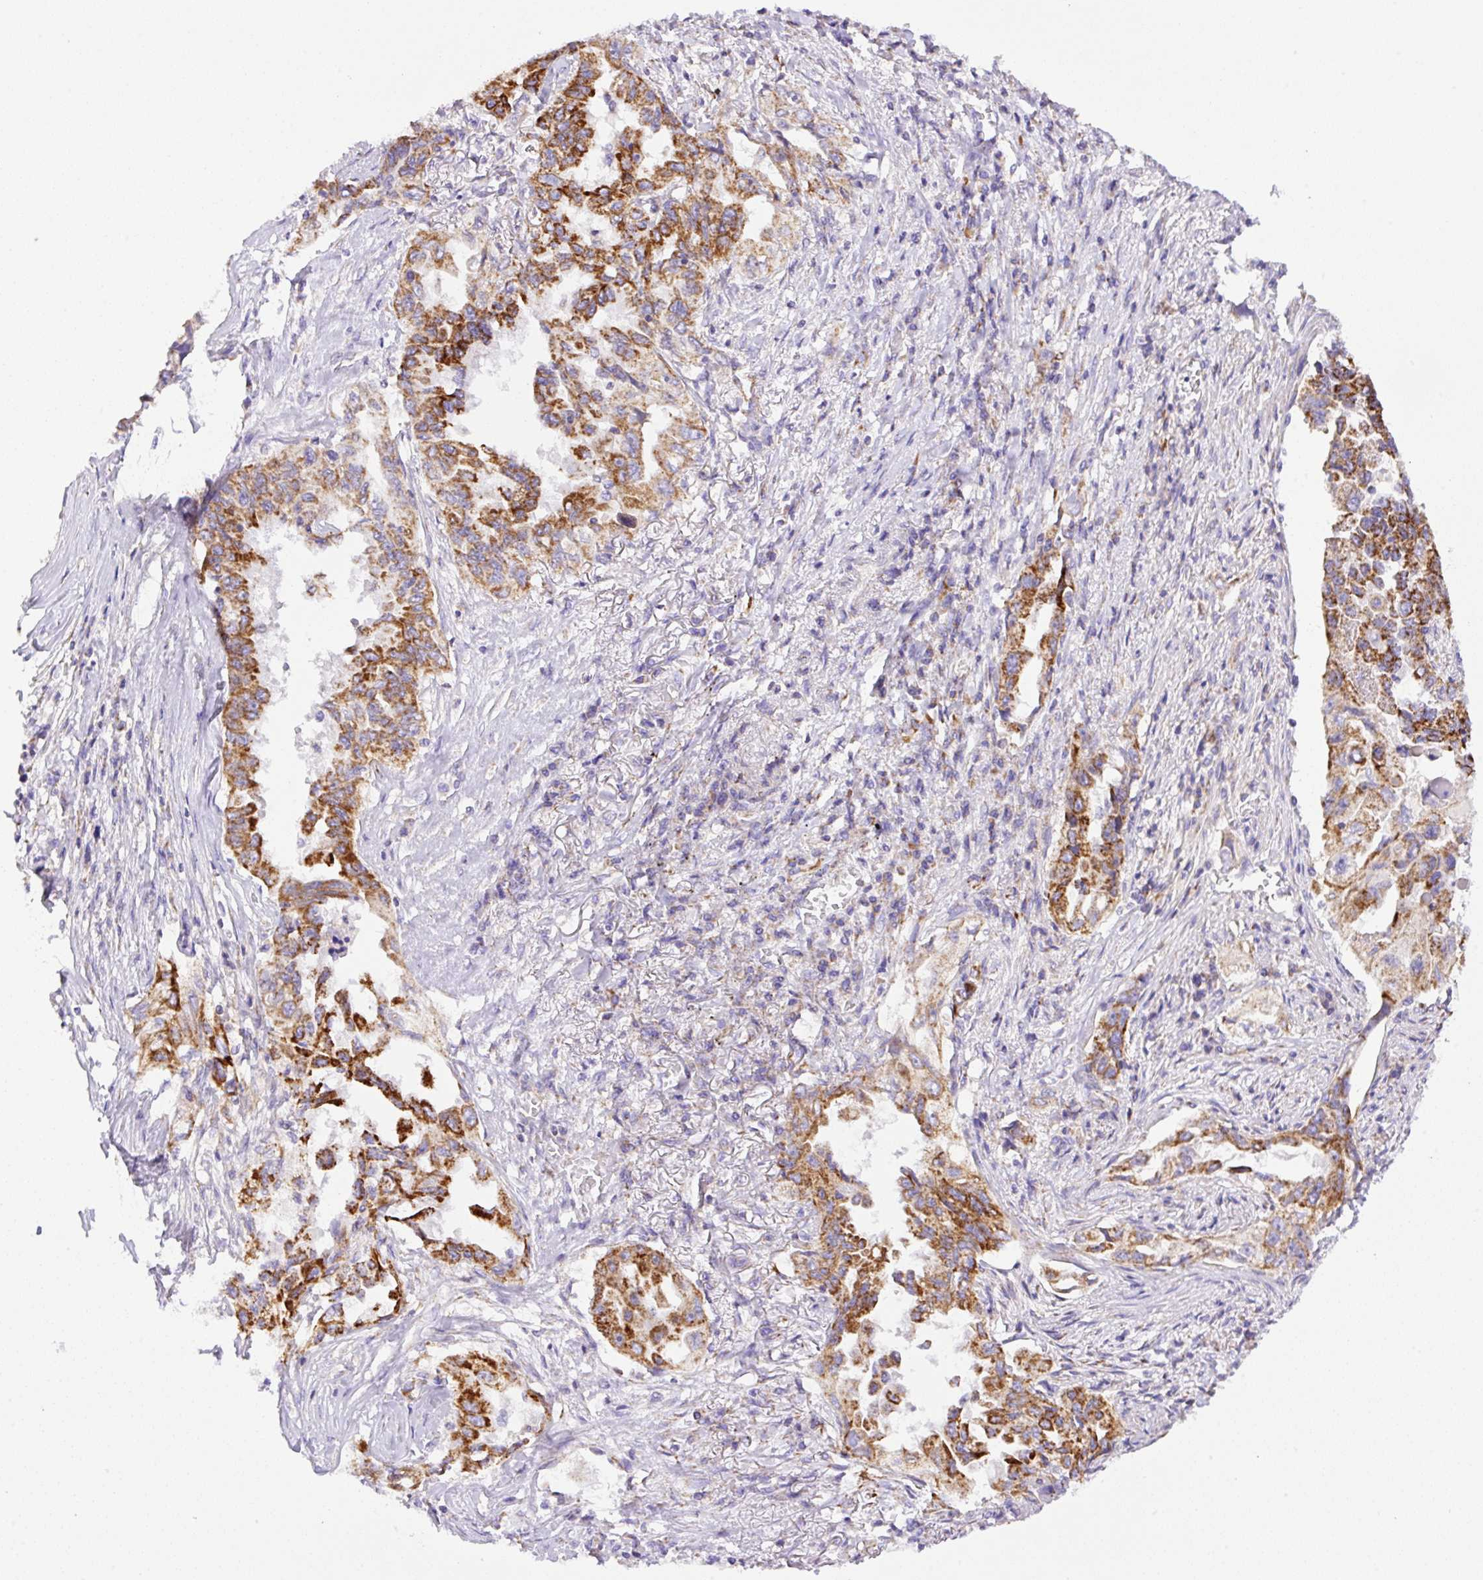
{"staining": {"intensity": "moderate", "quantity": ">75%", "location": "cytoplasmic/membranous"}, "tissue": "lung cancer", "cell_type": "Tumor cells", "image_type": "cancer", "snomed": [{"axis": "morphology", "description": "Adenocarcinoma, NOS"}, {"axis": "topography", "description": "Lung"}], "caption": "The image shows staining of lung adenocarcinoma, revealing moderate cytoplasmic/membranous protein positivity (brown color) within tumor cells.", "gene": "NF1", "patient": {"sex": "female", "age": 51}}